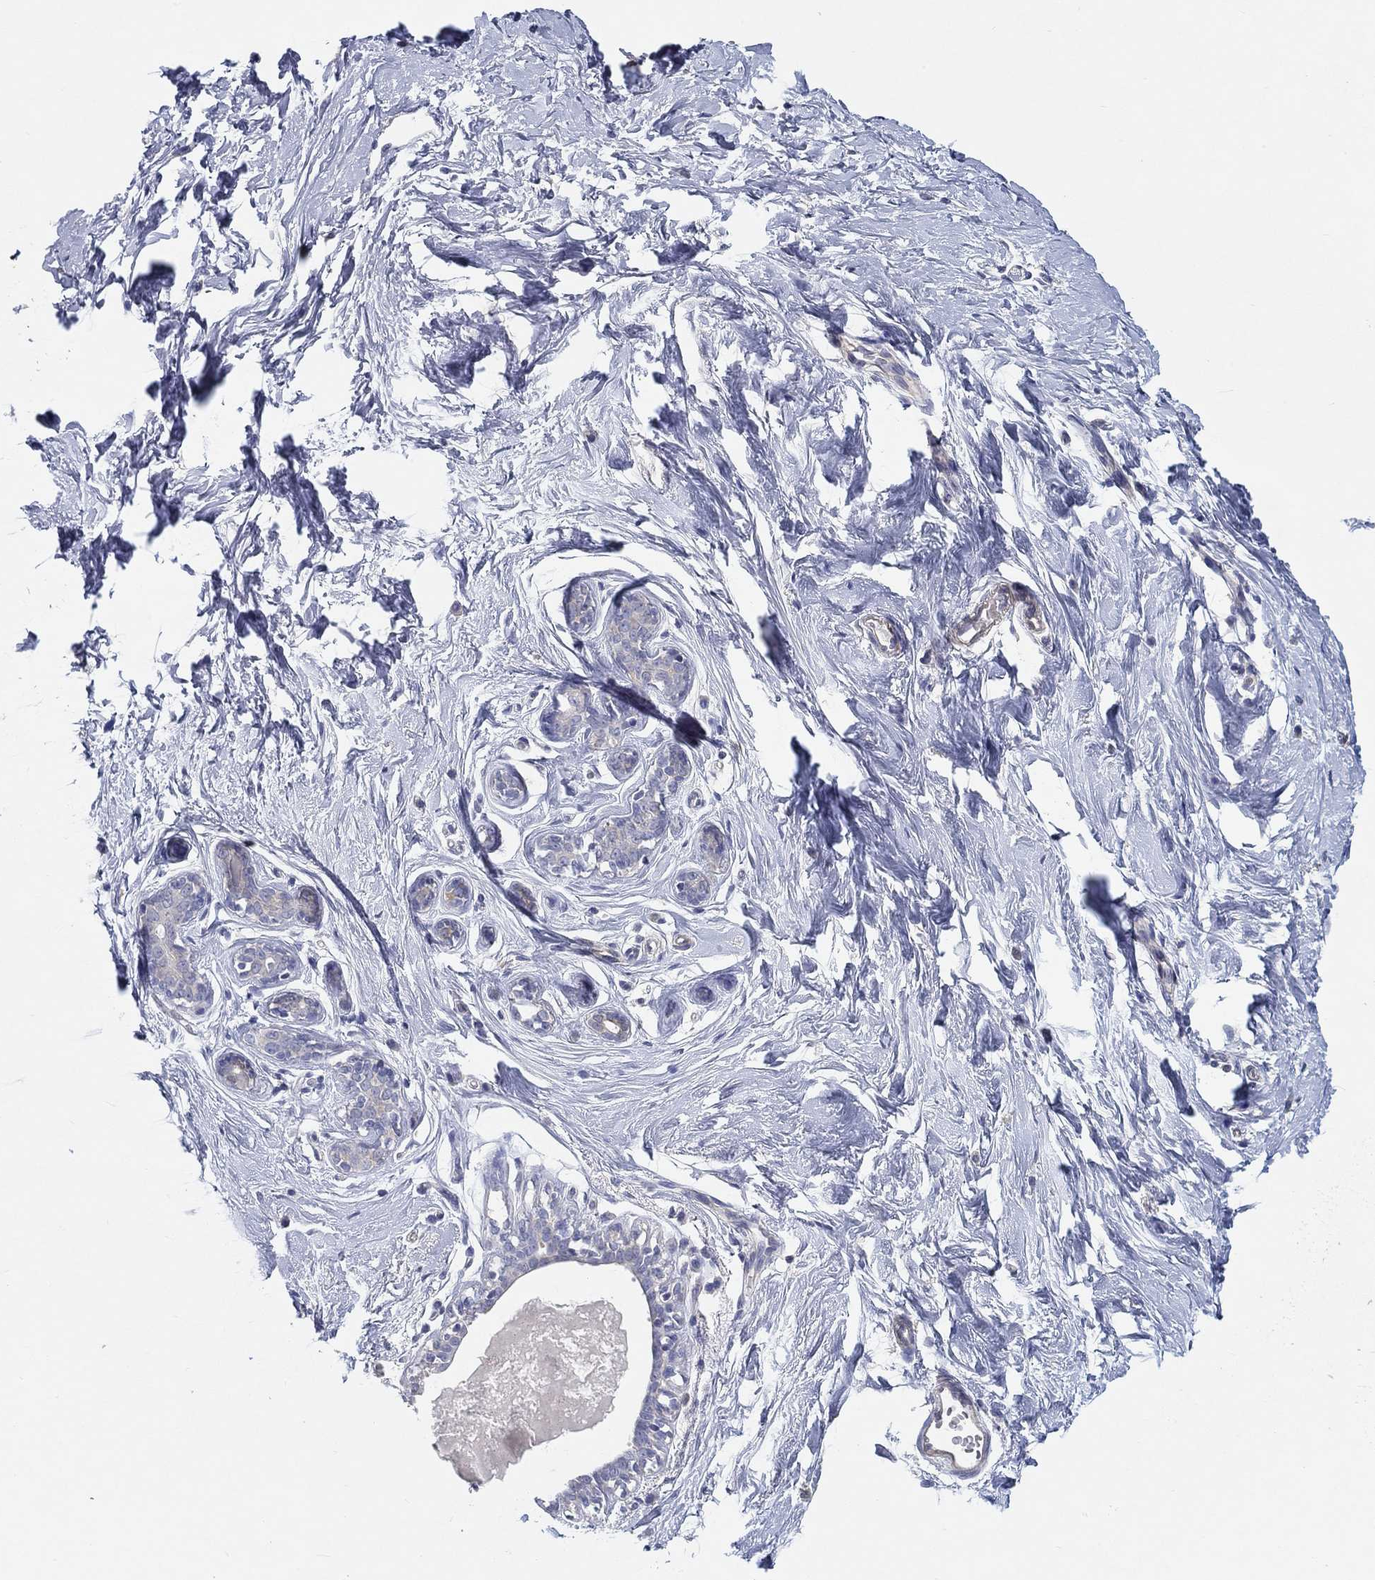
{"staining": {"intensity": "negative", "quantity": "none", "location": "none"}, "tissue": "breast", "cell_type": "Adipocytes", "image_type": "normal", "snomed": [{"axis": "morphology", "description": "Normal tissue, NOS"}, {"axis": "topography", "description": "Breast"}], "caption": "A photomicrograph of breast stained for a protein displays no brown staining in adipocytes.", "gene": "ERMP1", "patient": {"sex": "female", "age": 37}}